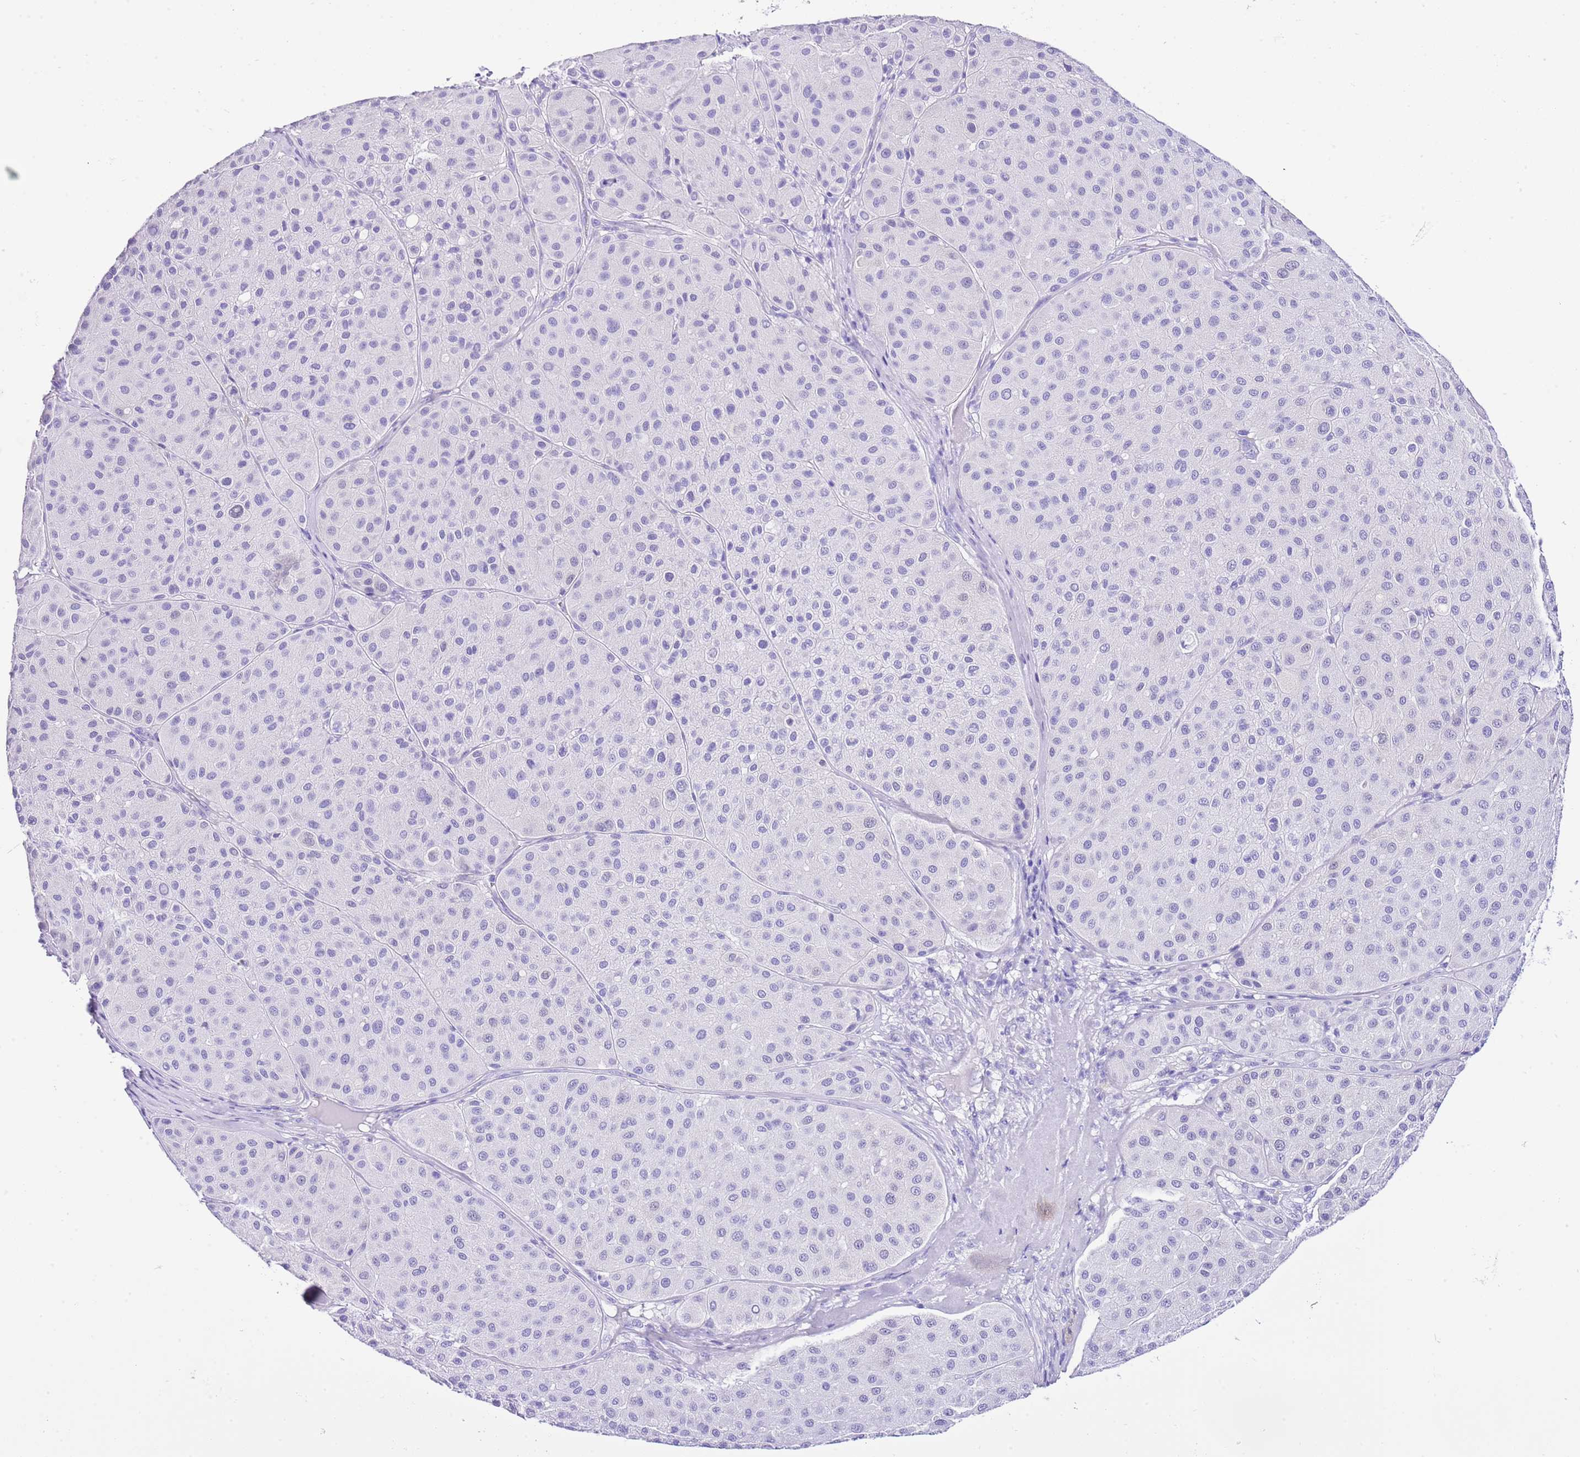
{"staining": {"intensity": "negative", "quantity": "none", "location": "none"}, "tissue": "melanoma", "cell_type": "Tumor cells", "image_type": "cancer", "snomed": [{"axis": "morphology", "description": "Malignant melanoma, Metastatic site"}, {"axis": "topography", "description": "Smooth muscle"}], "caption": "High magnification brightfield microscopy of melanoma stained with DAB (3,3'-diaminobenzidine) (brown) and counterstained with hematoxylin (blue): tumor cells show no significant expression.", "gene": "KCNC1", "patient": {"sex": "male", "age": 41}}